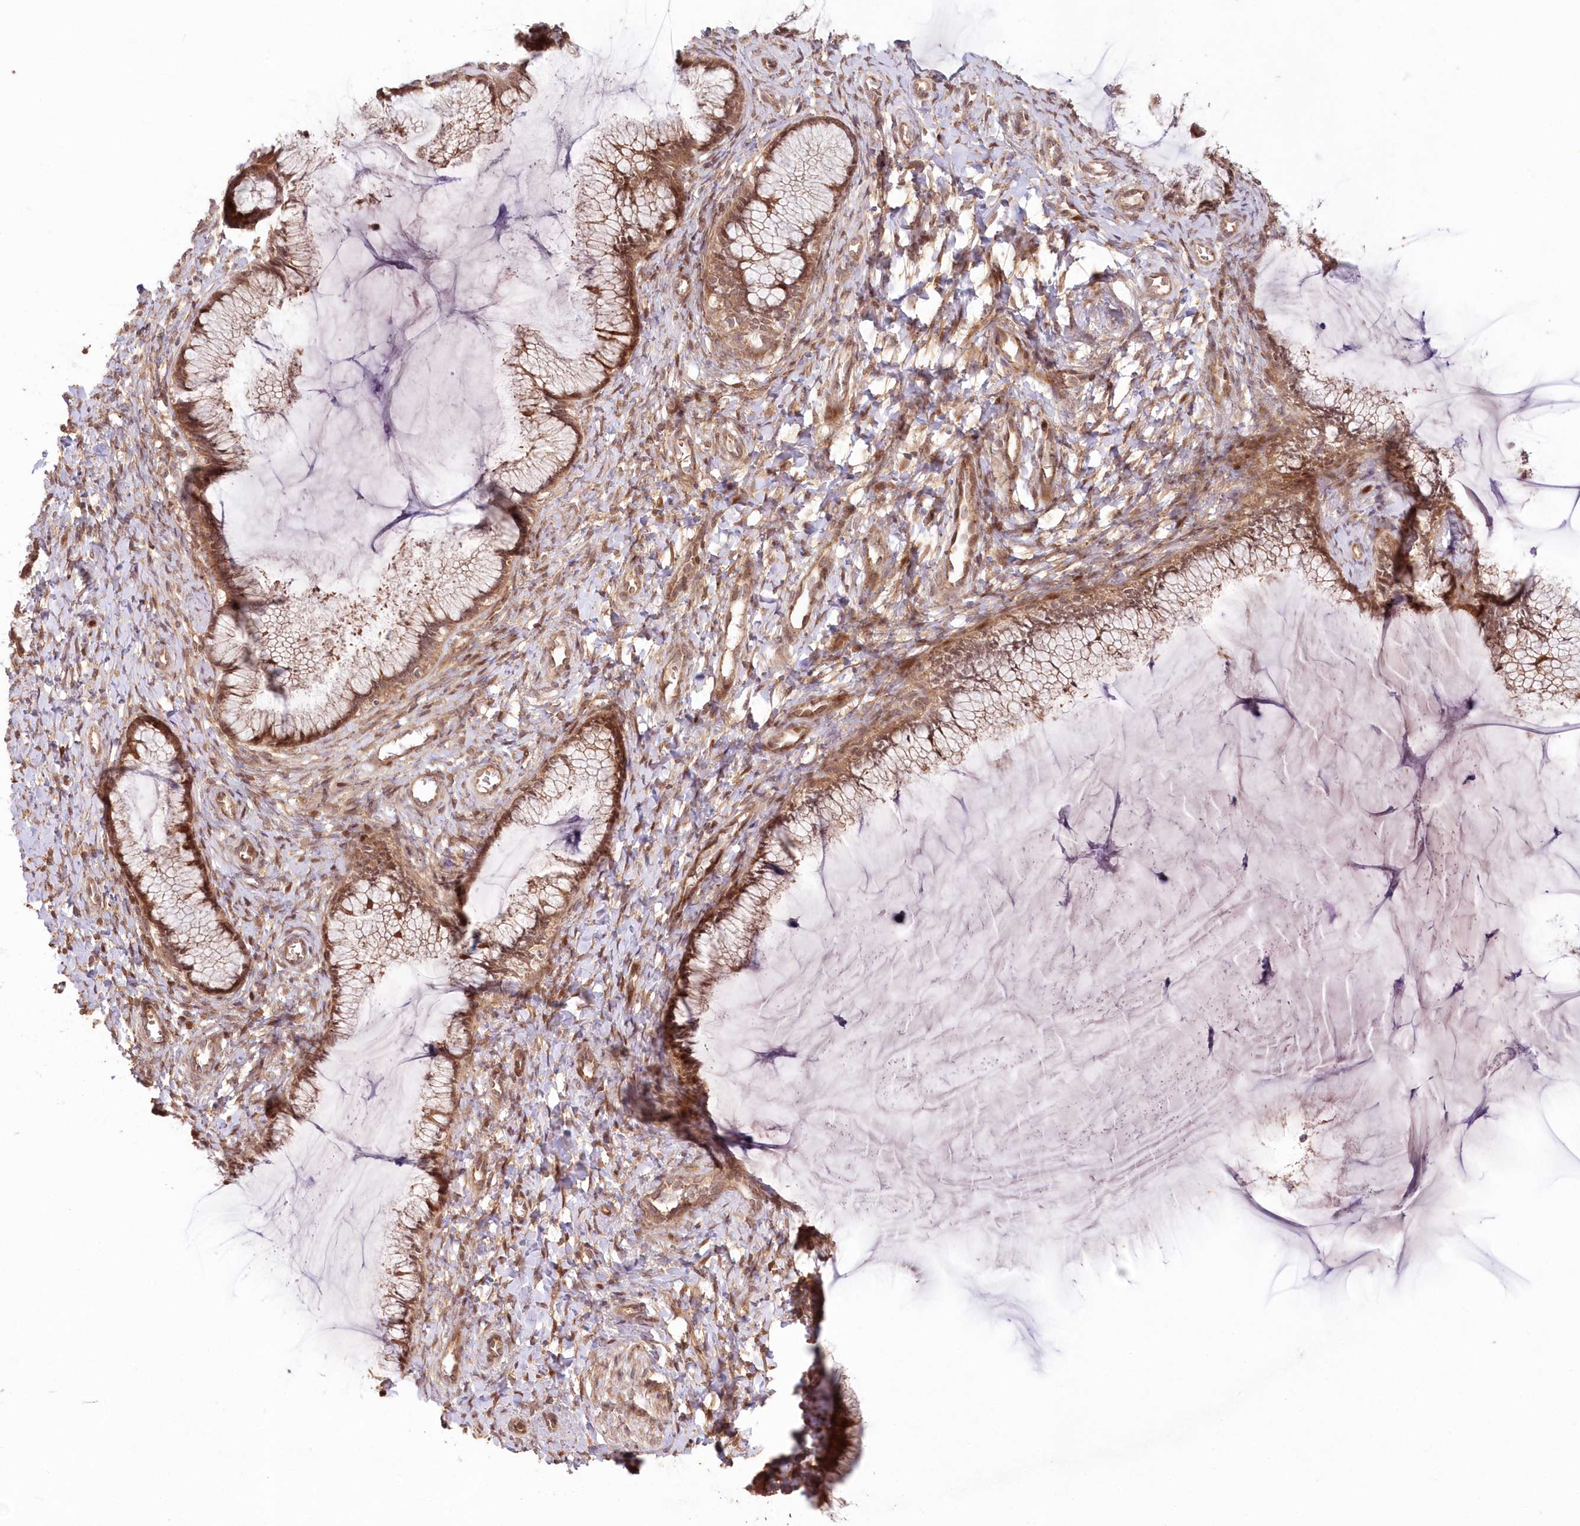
{"staining": {"intensity": "moderate", "quantity": ">75%", "location": "cytoplasmic/membranous,nuclear"}, "tissue": "cervix", "cell_type": "Glandular cells", "image_type": "normal", "snomed": [{"axis": "morphology", "description": "Normal tissue, NOS"}, {"axis": "morphology", "description": "Adenocarcinoma, NOS"}, {"axis": "topography", "description": "Cervix"}], "caption": "Brown immunohistochemical staining in unremarkable cervix exhibits moderate cytoplasmic/membranous,nuclear positivity in approximately >75% of glandular cells. (DAB (3,3'-diaminobenzidine) IHC with brightfield microscopy, high magnification).", "gene": "UBTD2", "patient": {"sex": "female", "age": 29}}